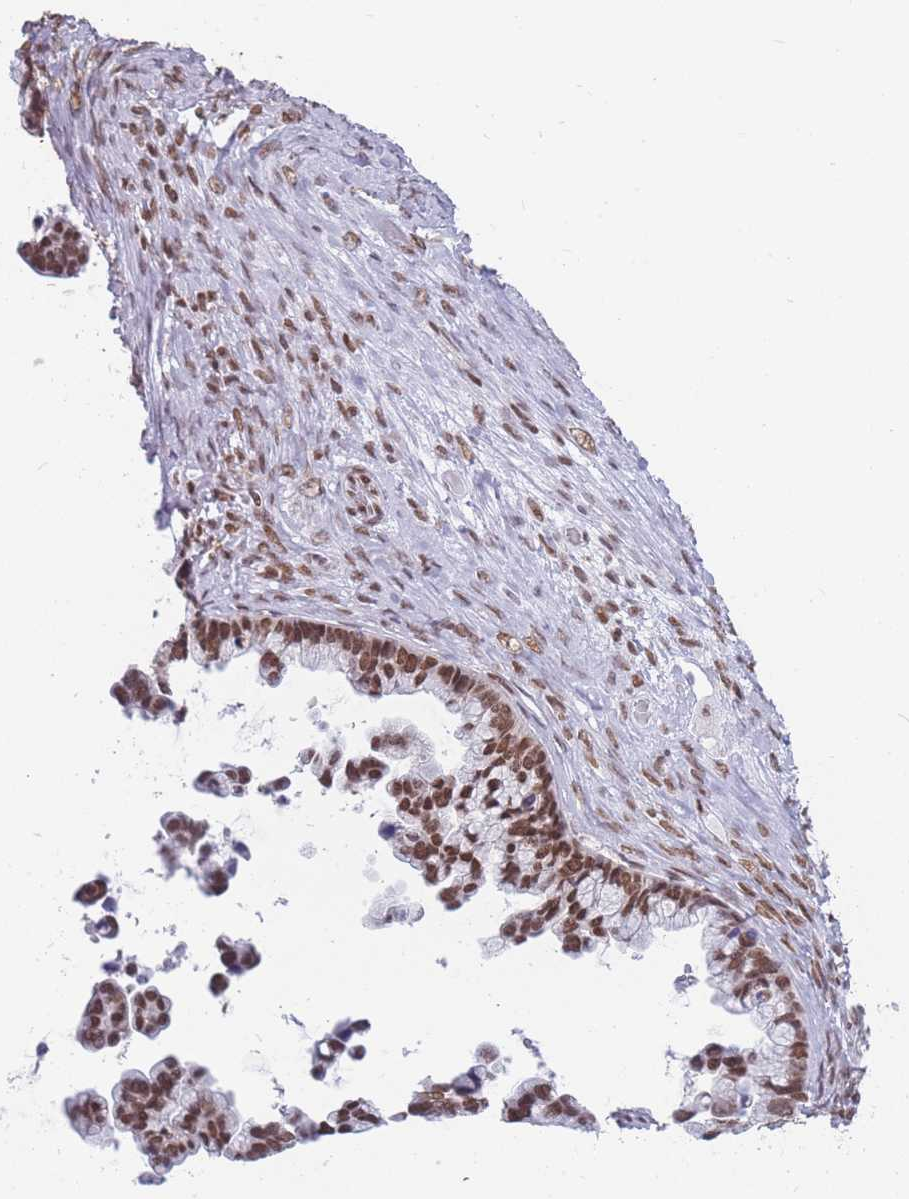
{"staining": {"intensity": "strong", "quantity": ">75%", "location": "nuclear"}, "tissue": "ovarian cancer", "cell_type": "Tumor cells", "image_type": "cancer", "snomed": [{"axis": "morphology", "description": "Cystadenocarcinoma, serous, NOS"}, {"axis": "topography", "description": "Ovary"}], "caption": "Protein expression analysis of ovarian cancer displays strong nuclear staining in about >75% of tumor cells.", "gene": "HNRNPUL1", "patient": {"sex": "female", "age": 56}}